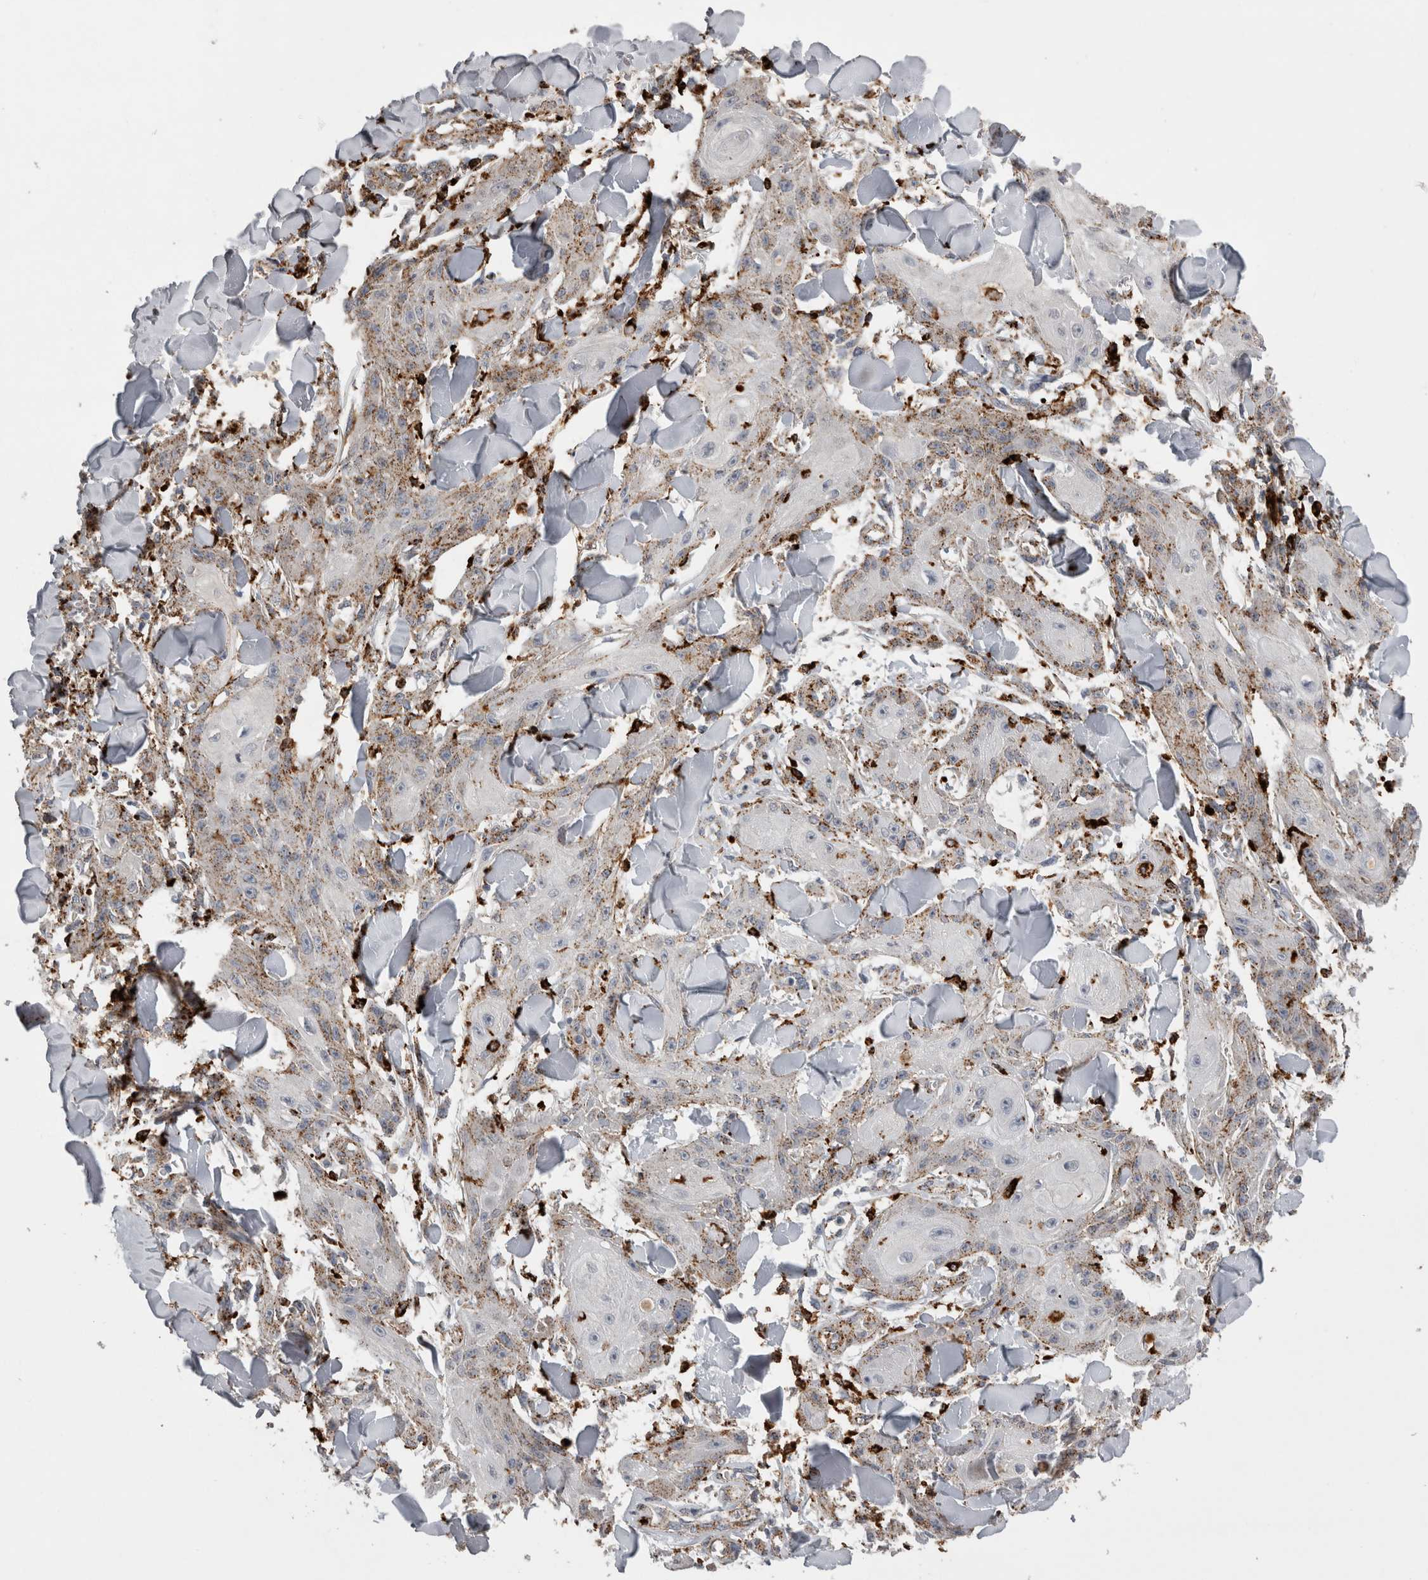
{"staining": {"intensity": "weak", "quantity": "25%-75%", "location": "cytoplasmic/membranous"}, "tissue": "skin cancer", "cell_type": "Tumor cells", "image_type": "cancer", "snomed": [{"axis": "morphology", "description": "Squamous cell carcinoma, NOS"}, {"axis": "topography", "description": "Skin"}], "caption": "Weak cytoplasmic/membranous positivity is appreciated in about 25%-75% of tumor cells in skin cancer (squamous cell carcinoma). (brown staining indicates protein expression, while blue staining denotes nuclei).", "gene": "CTSZ", "patient": {"sex": "male", "age": 74}}